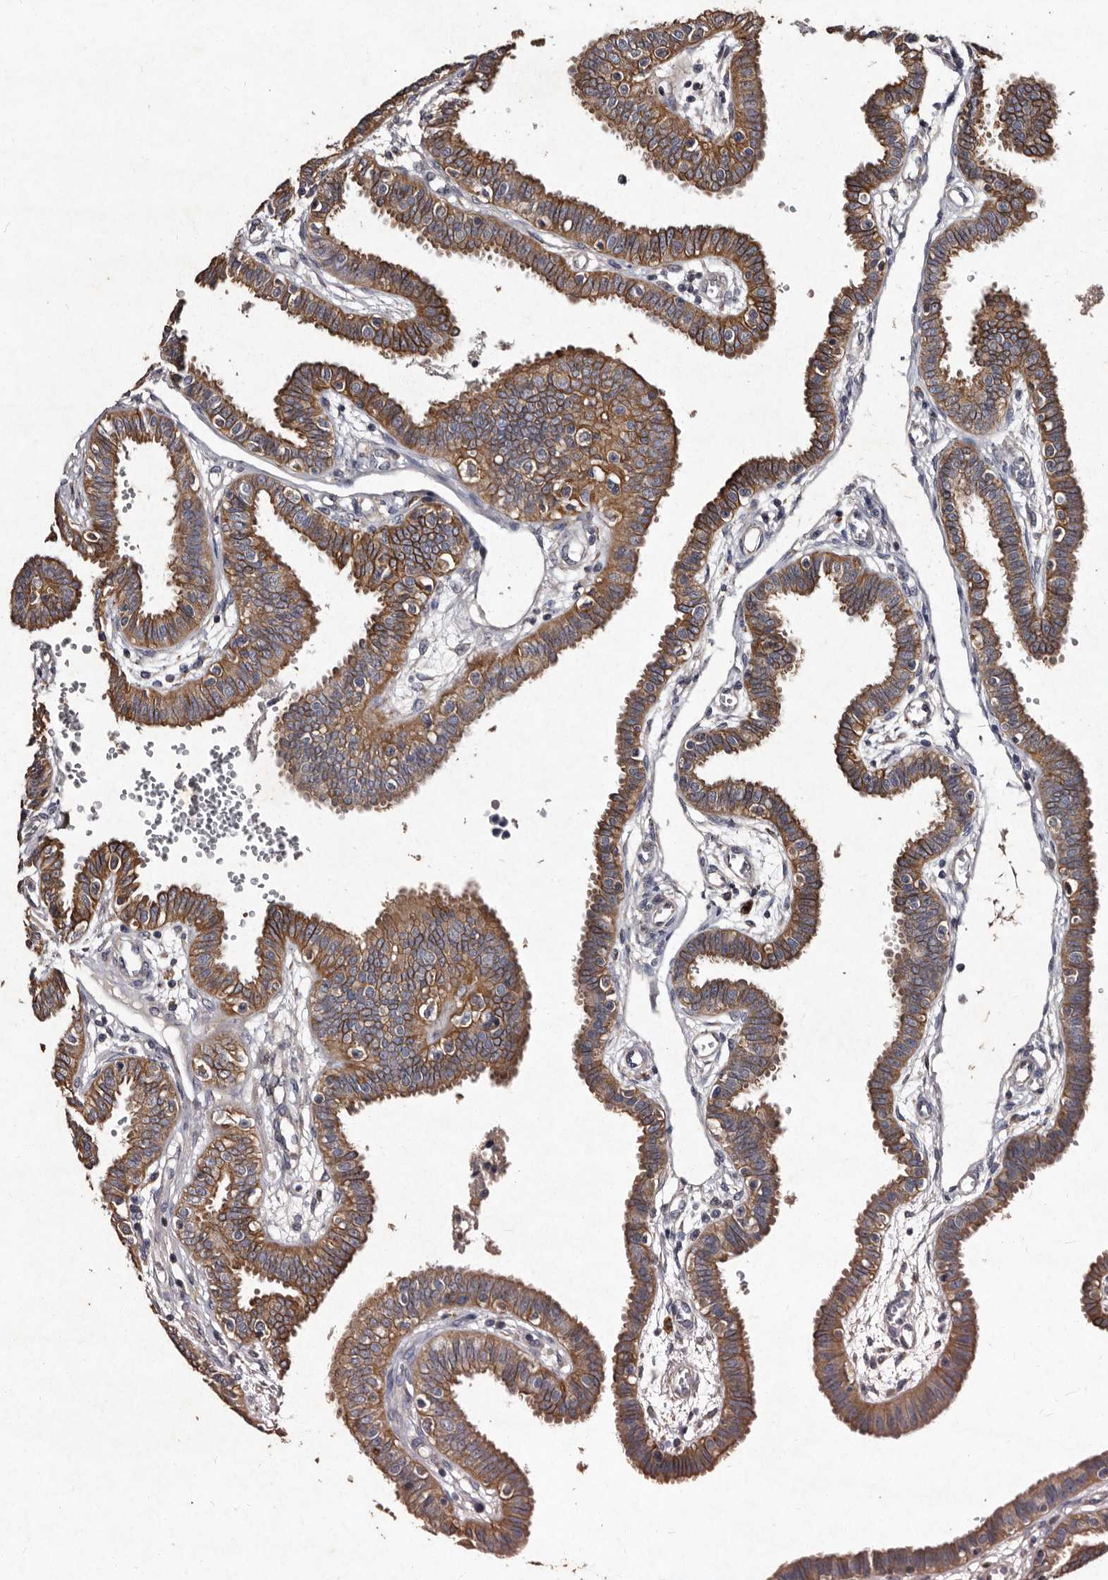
{"staining": {"intensity": "strong", "quantity": ">75%", "location": "cytoplasmic/membranous"}, "tissue": "fallopian tube", "cell_type": "Glandular cells", "image_type": "normal", "snomed": [{"axis": "morphology", "description": "Normal tissue, NOS"}, {"axis": "topography", "description": "Fallopian tube"}], "caption": "Glandular cells exhibit high levels of strong cytoplasmic/membranous expression in approximately >75% of cells in unremarkable human fallopian tube. The staining is performed using DAB (3,3'-diaminobenzidine) brown chromogen to label protein expression. The nuclei are counter-stained blue using hematoxylin.", "gene": "TFB1M", "patient": {"sex": "female", "age": 32}}